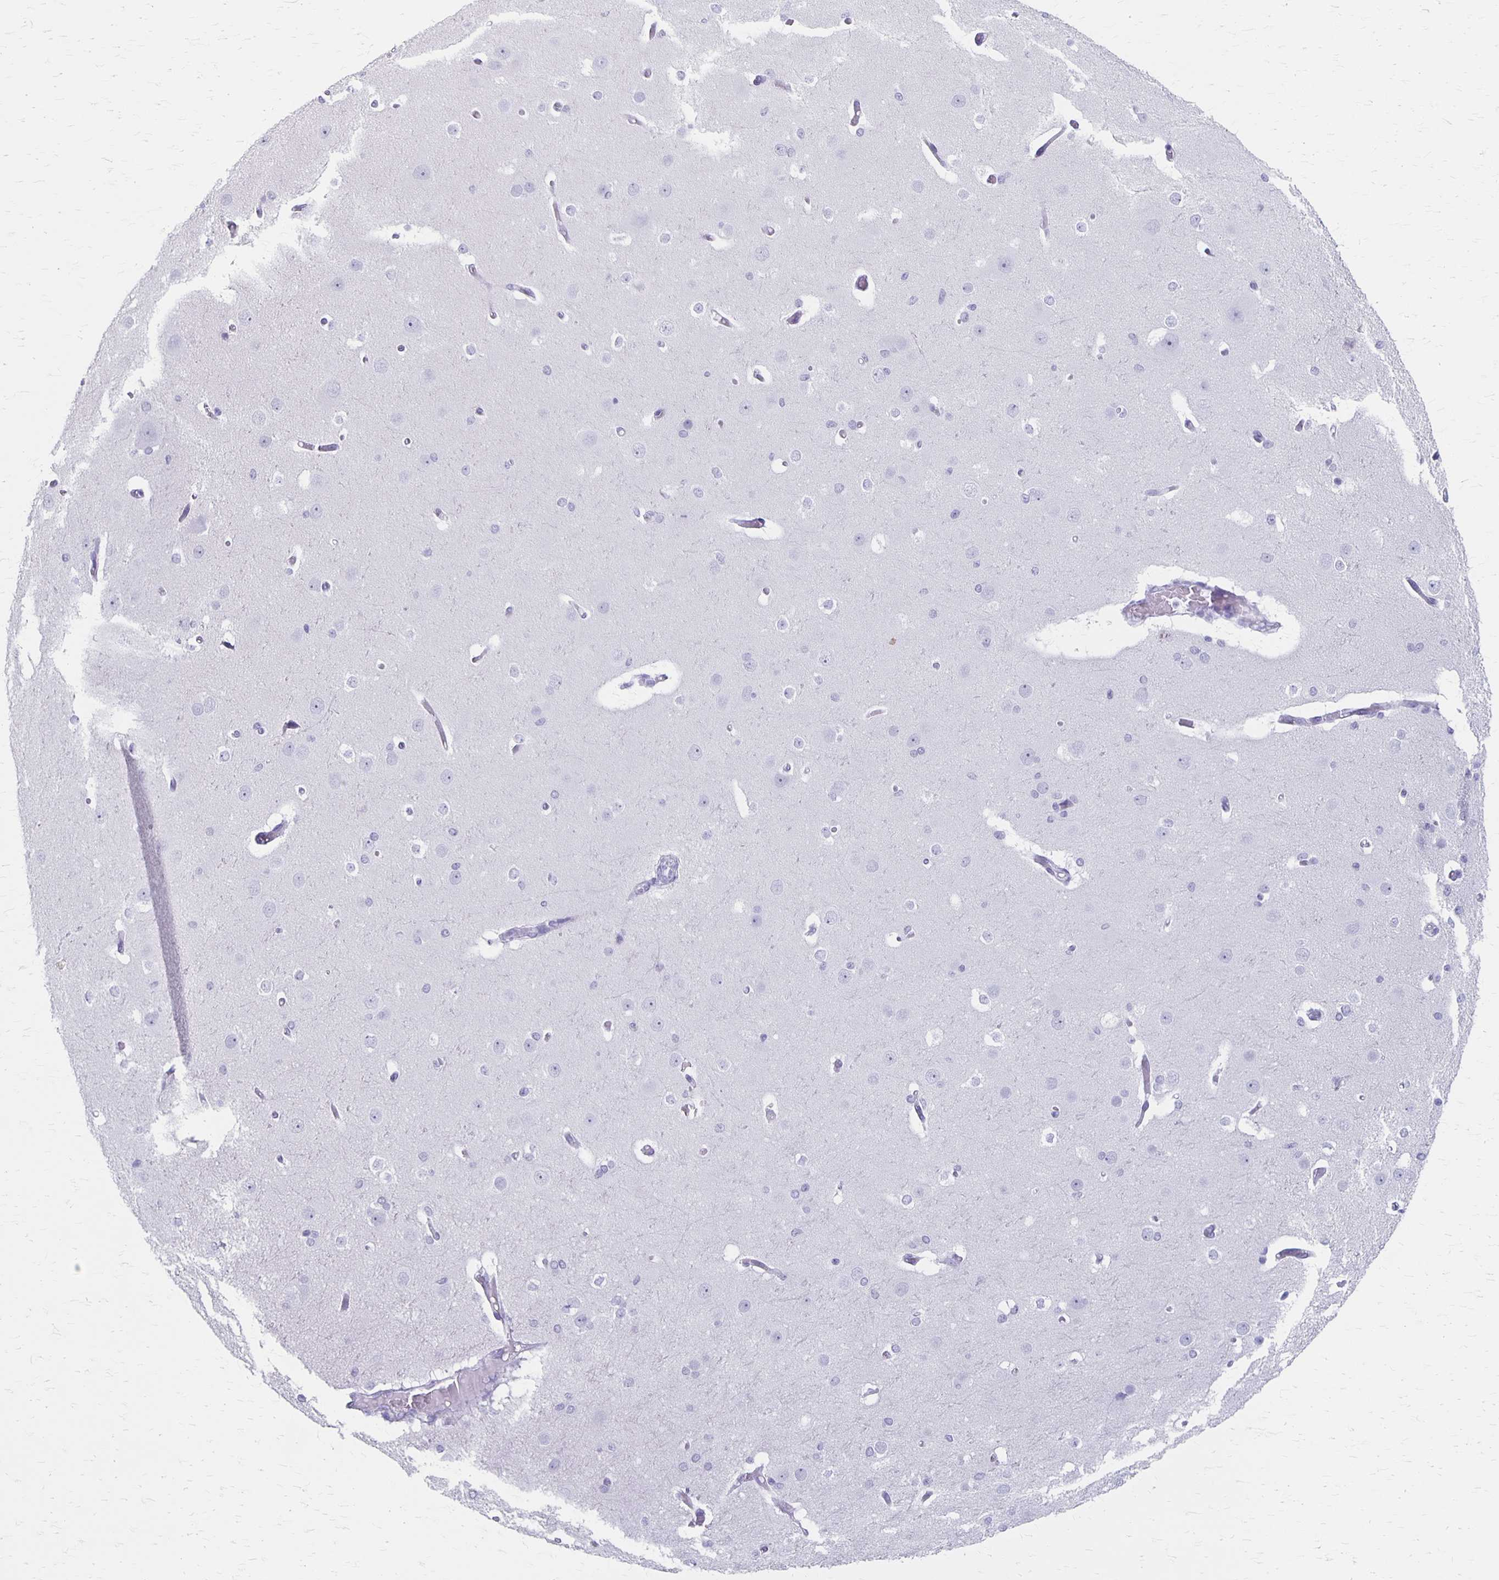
{"staining": {"intensity": "negative", "quantity": "none", "location": "none"}, "tissue": "cerebral cortex", "cell_type": "Endothelial cells", "image_type": "normal", "snomed": [{"axis": "morphology", "description": "Normal tissue, NOS"}, {"axis": "morphology", "description": "Inflammation, NOS"}, {"axis": "topography", "description": "Cerebral cortex"}], "caption": "Cerebral cortex stained for a protein using immunohistochemistry (IHC) displays no positivity endothelial cells.", "gene": "MAGEC2", "patient": {"sex": "male", "age": 6}}